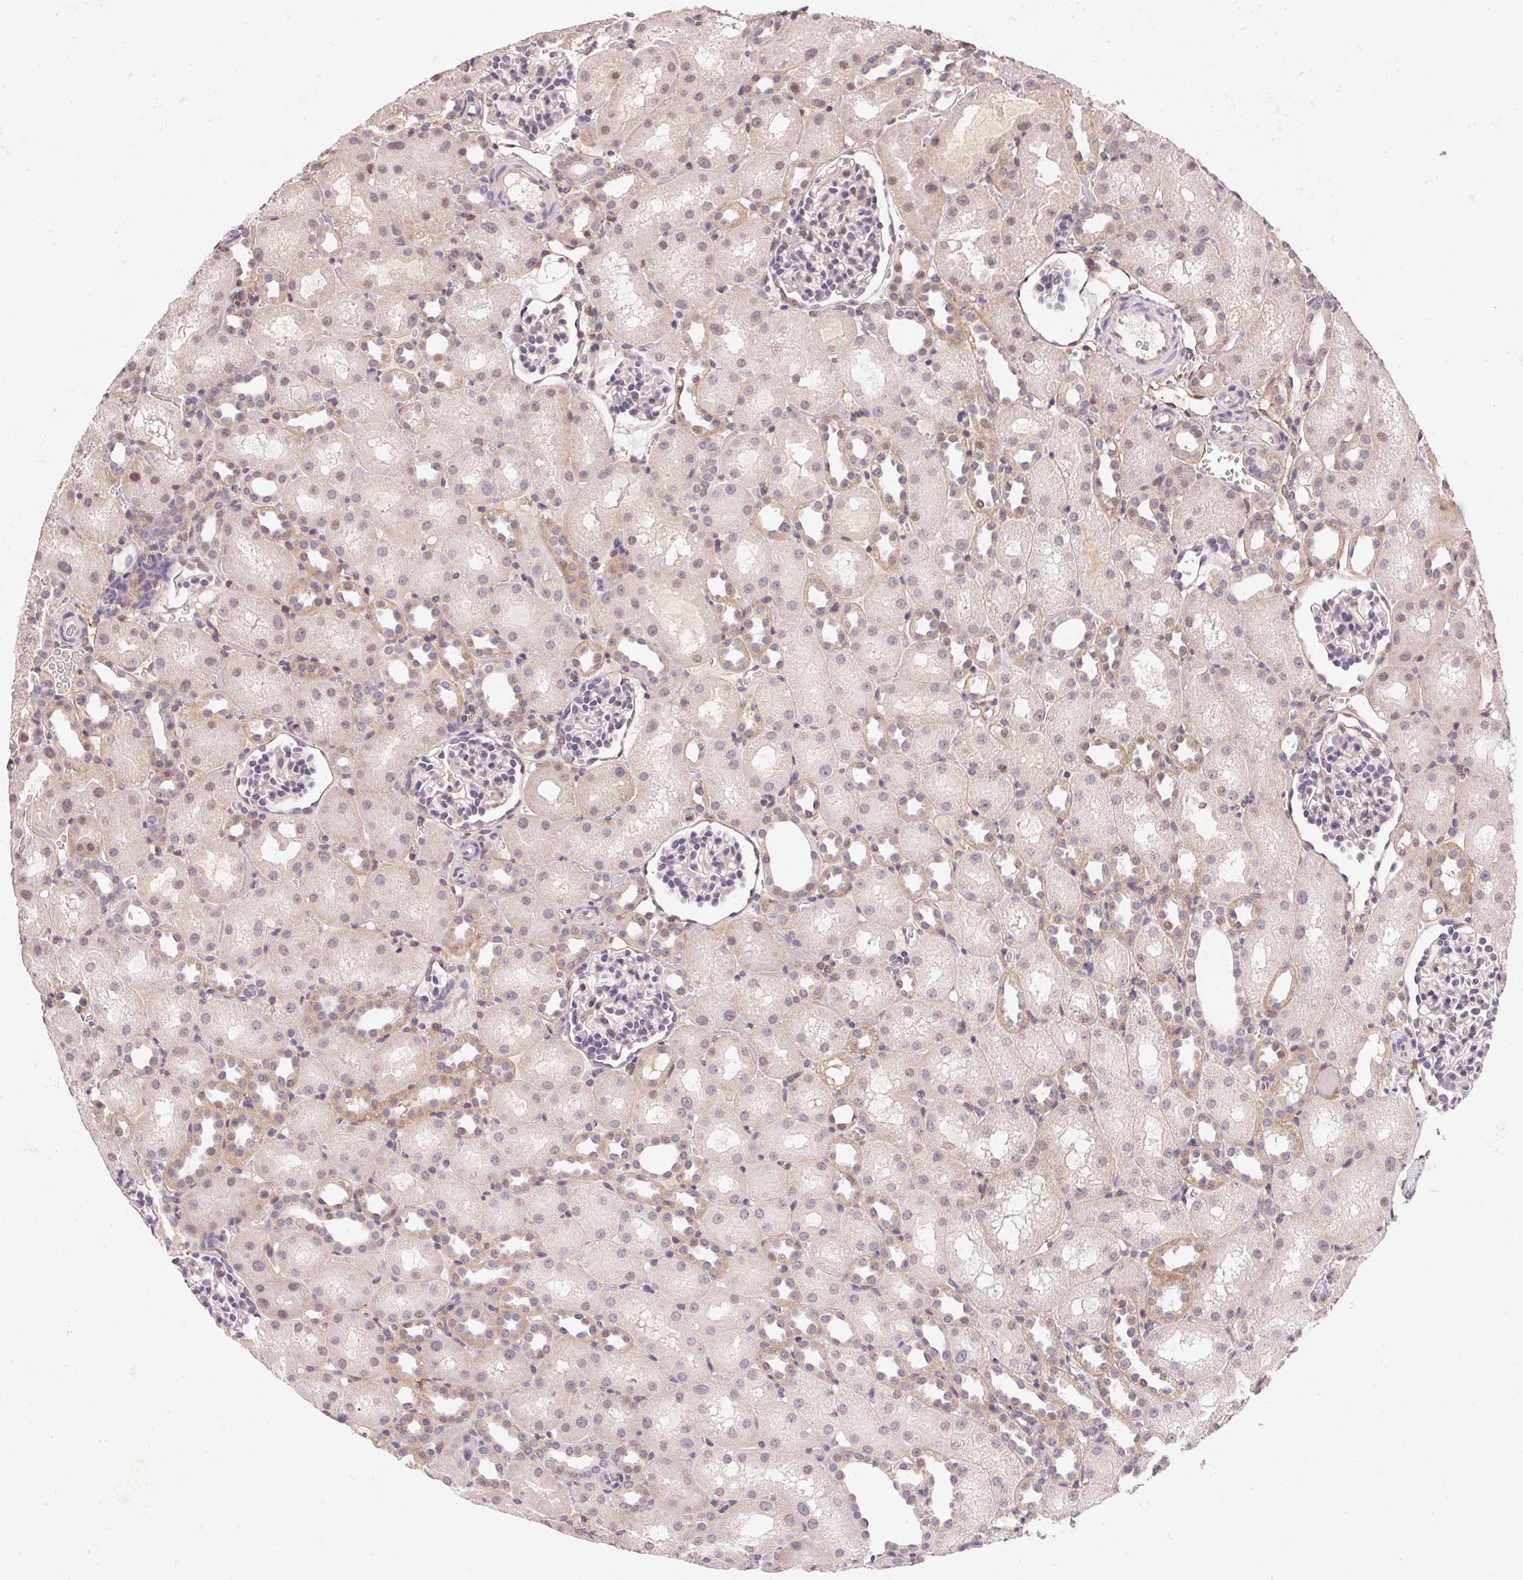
{"staining": {"intensity": "negative", "quantity": "none", "location": "none"}, "tissue": "kidney", "cell_type": "Cells in glomeruli", "image_type": "normal", "snomed": [{"axis": "morphology", "description": "Normal tissue, NOS"}, {"axis": "topography", "description": "Kidney"}], "caption": "DAB immunohistochemical staining of unremarkable human kidney exhibits no significant expression in cells in glomeruli. (Stains: DAB IHC with hematoxylin counter stain, Microscopy: brightfield microscopy at high magnification).", "gene": "SLC52A2", "patient": {"sex": "male", "age": 1}}